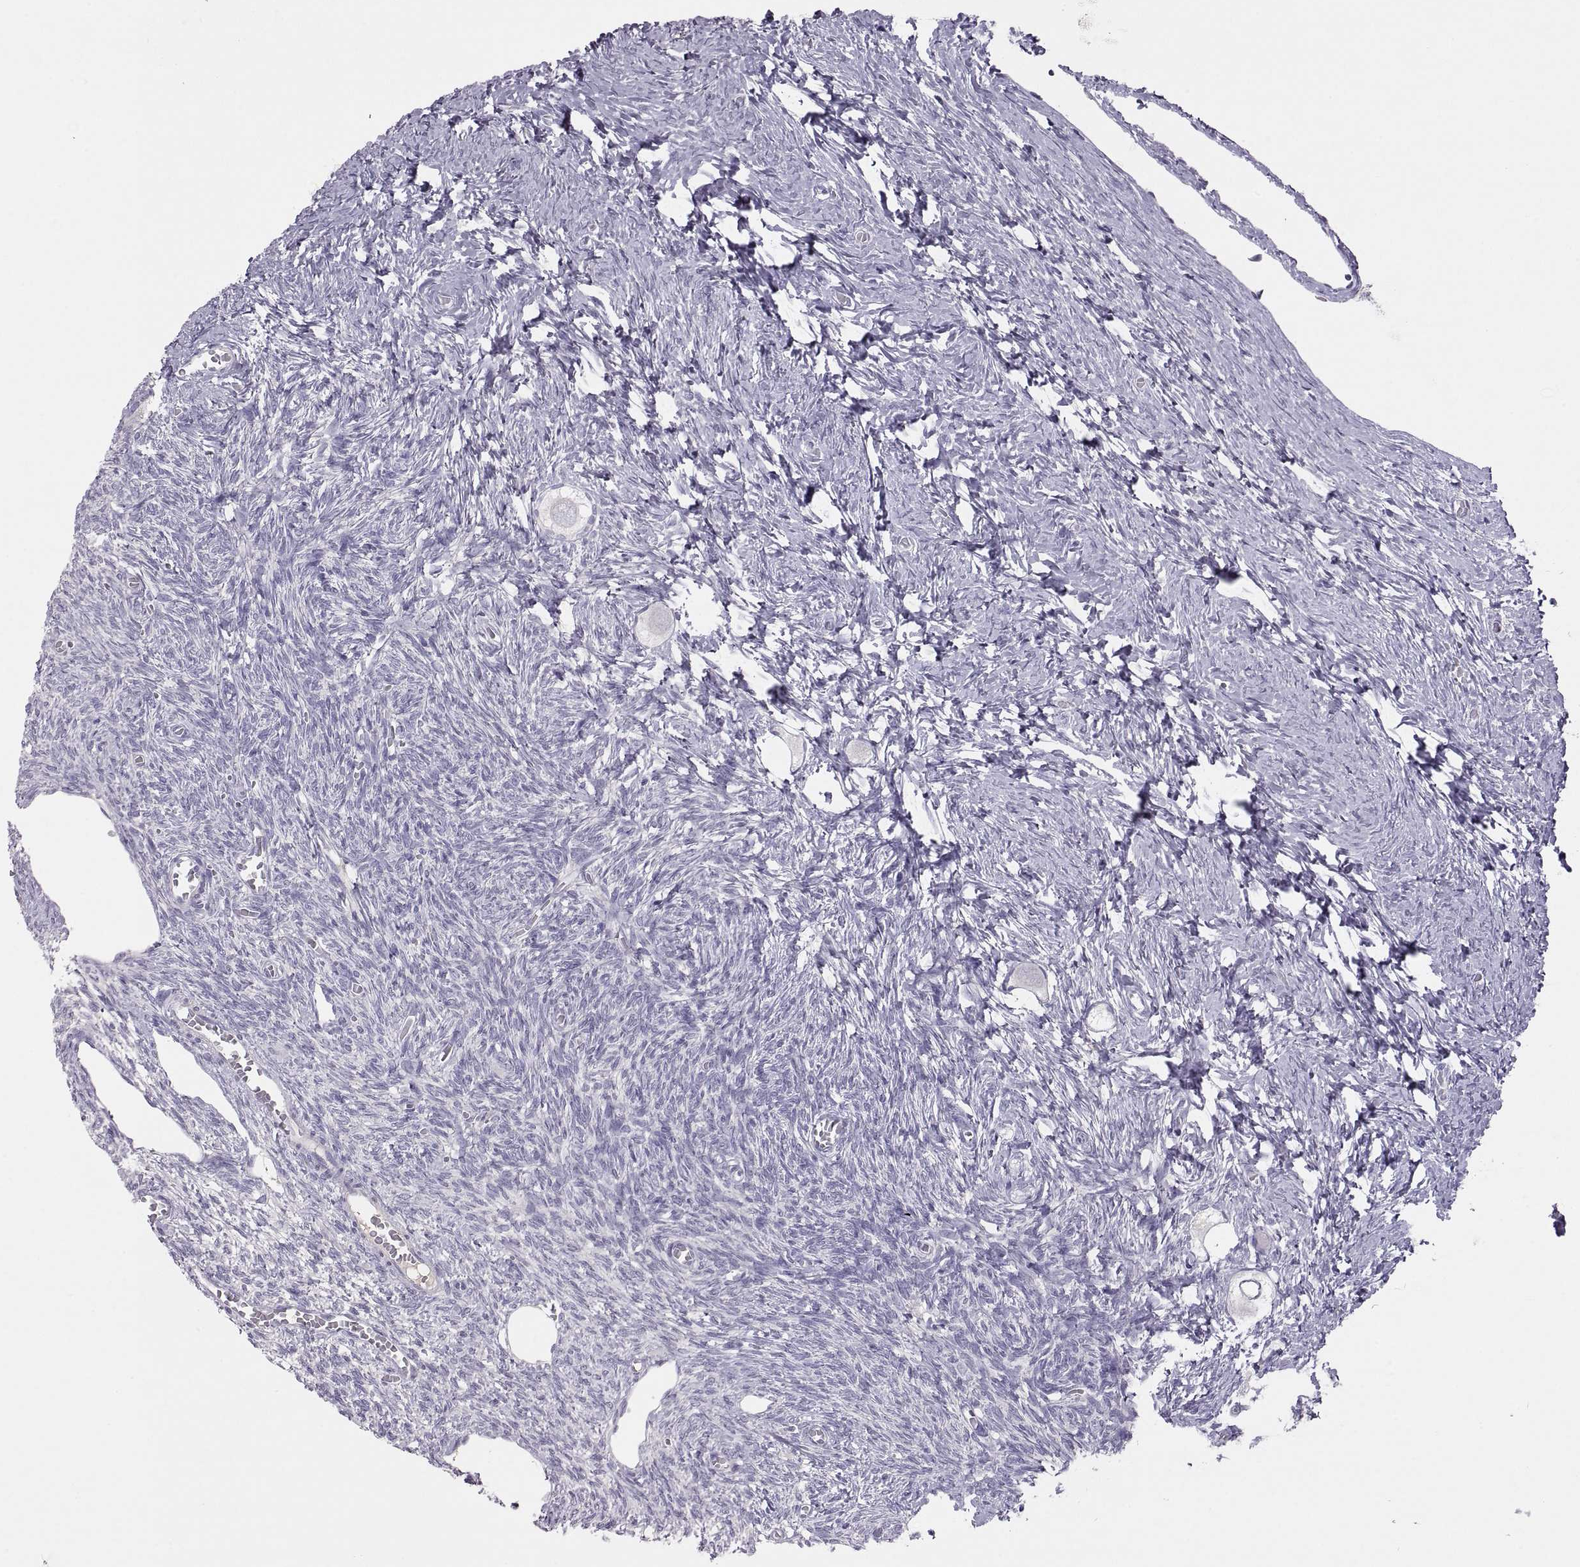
{"staining": {"intensity": "negative", "quantity": "none", "location": "none"}, "tissue": "ovary", "cell_type": "Follicle cells", "image_type": "normal", "snomed": [{"axis": "morphology", "description": "Normal tissue, NOS"}, {"axis": "topography", "description": "Ovary"}], "caption": "Immunohistochemical staining of benign human ovary reveals no significant expression in follicle cells. (DAB immunohistochemistry with hematoxylin counter stain).", "gene": "TBX19", "patient": {"sex": "female", "age": 27}}